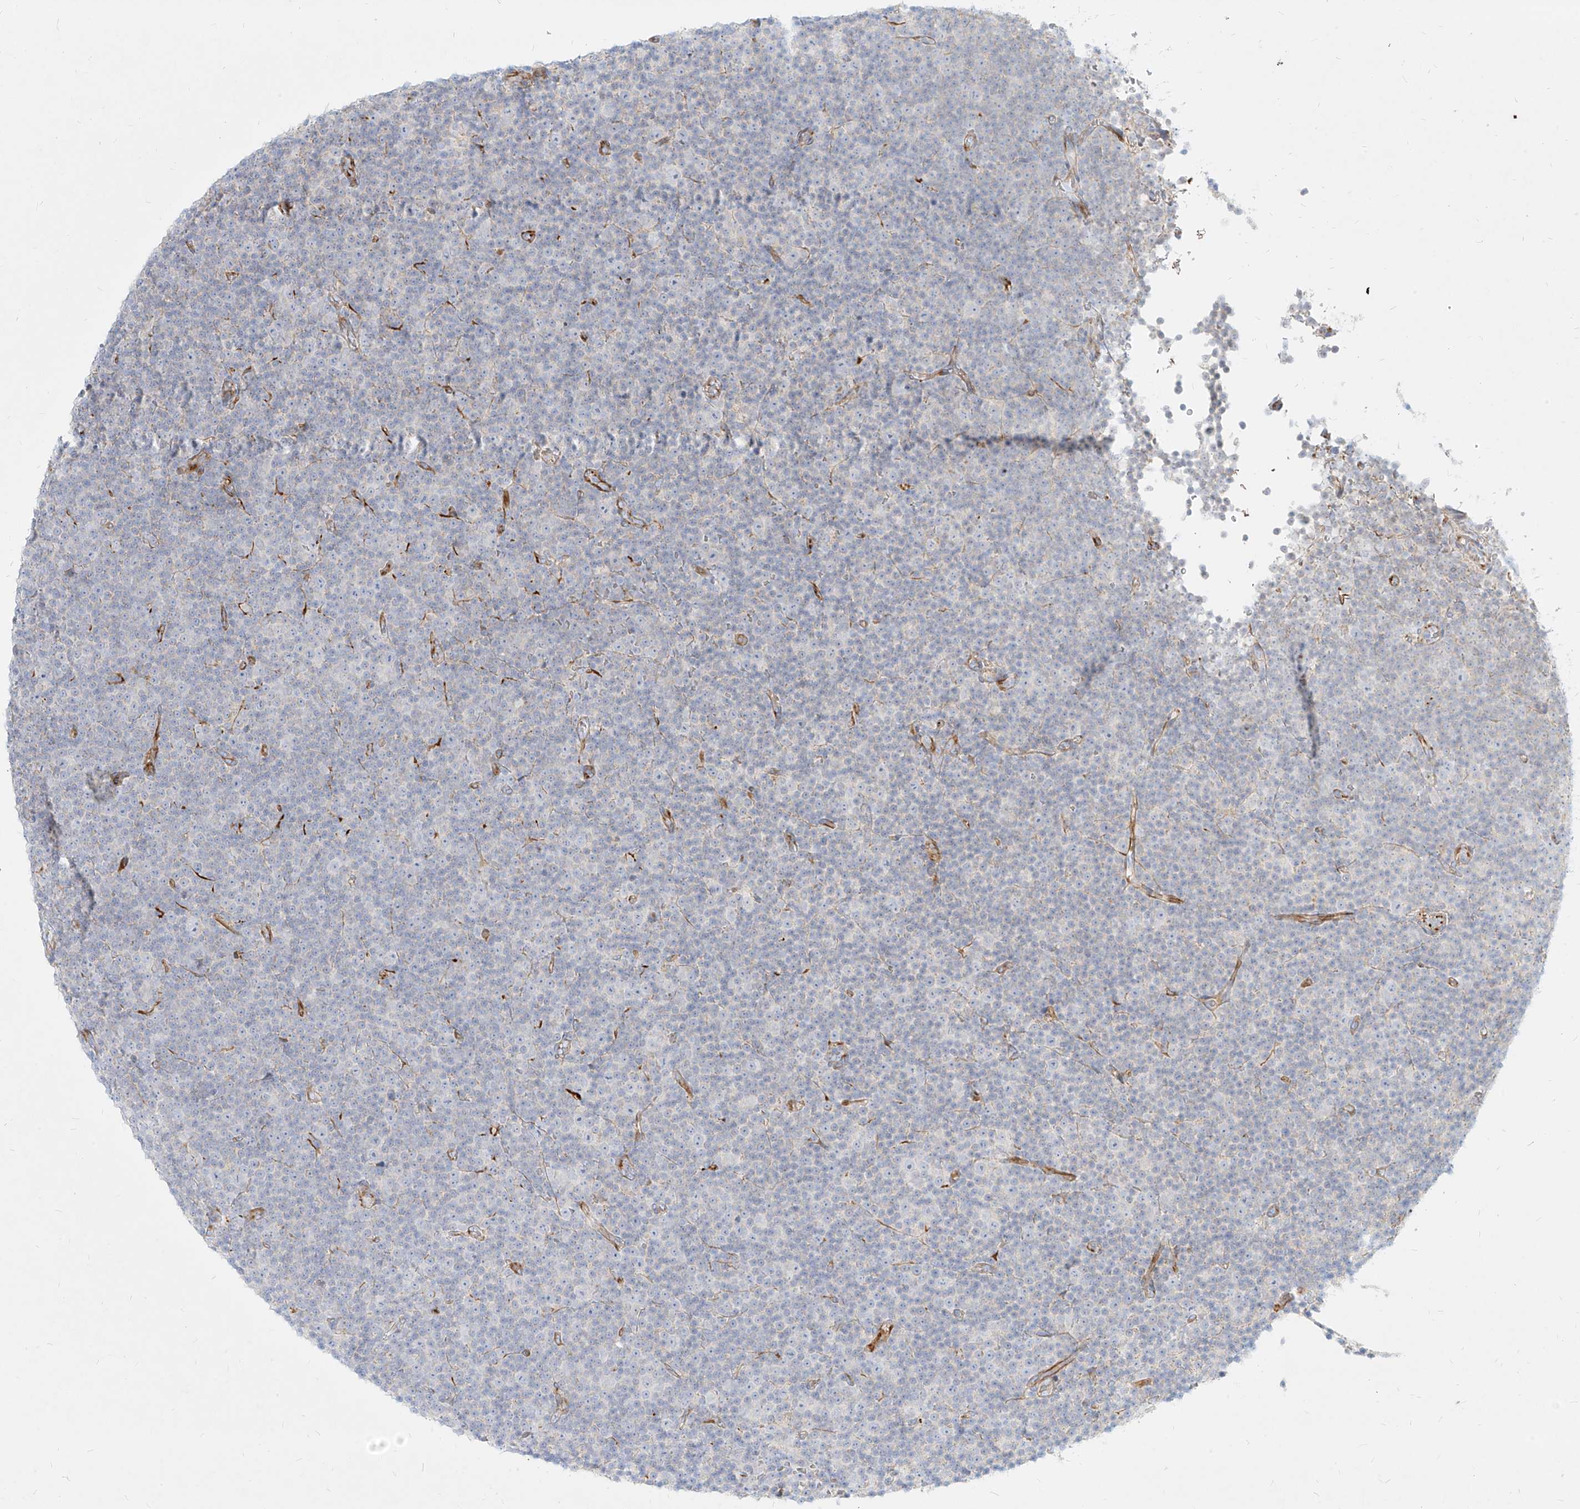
{"staining": {"intensity": "negative", "quantity": "none", "location": "none"}, "tissue": "lymphoma", "cell_type": "Tumor cells", "image_type": "cancer", "snomed": [{"axis": "morphology", "description": "Malignant lymphoma, non-Hodgkin's type, Low grade"}, {"axis": "topography", "description": "Lymph node"}], "caption": "There is no significant staining in tumor cells of lymphoma.", "gene": "MTX2", "patient": {"sex": "female", "age": 67}}